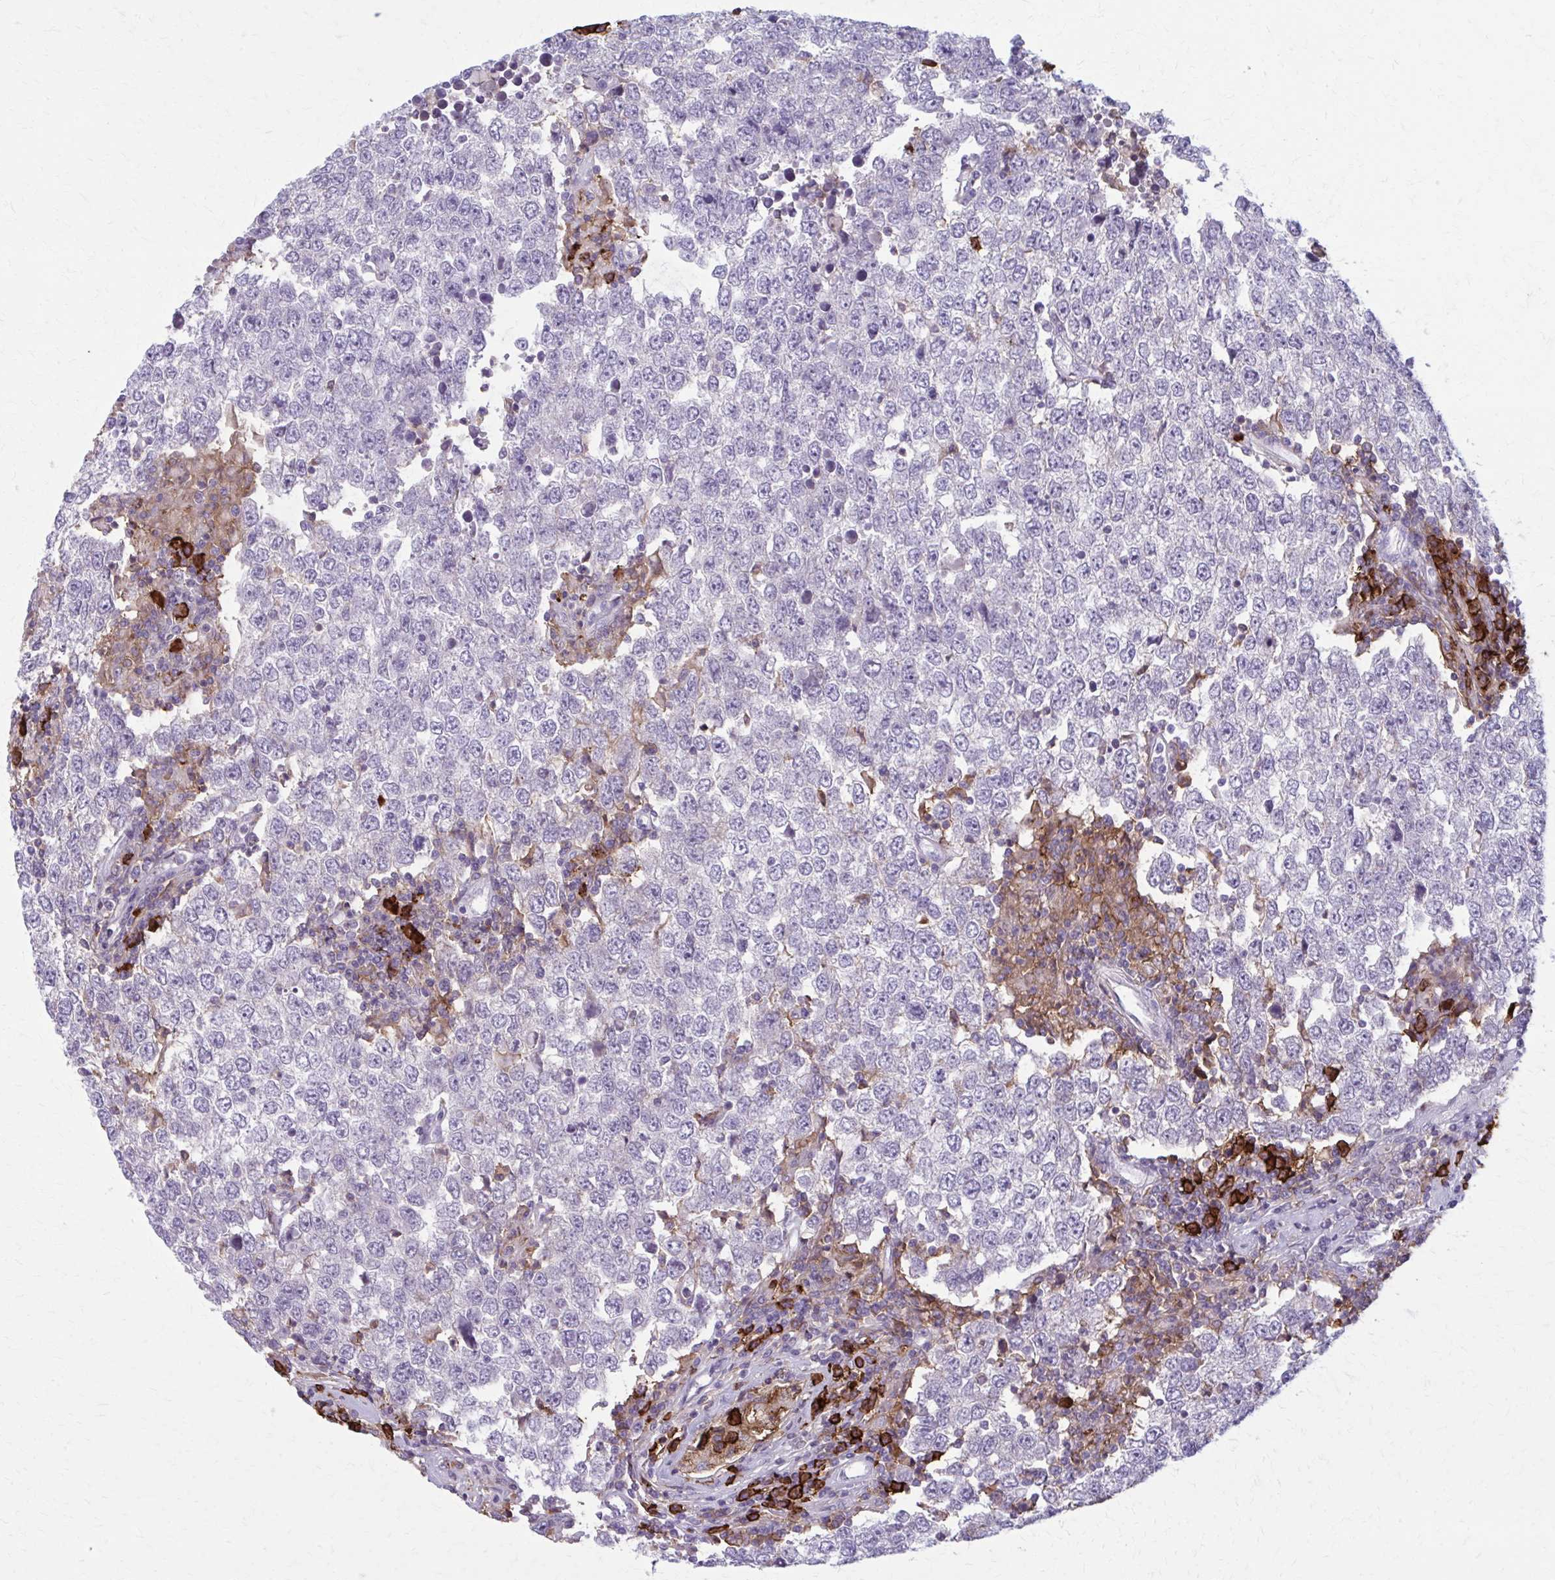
{"staining": {"intensity": "negative", "quantity": "none", "location": "none"}, "tissue": "testis cancer", "cell_type": "Tumor cells", "image_type": "cancer", "snomed": [{"axis": "morphology", "description": "Seminoma, NOS"}, {"axis": "morphology", "description": "Carcinoma, Embryonal, NOS"}, {"axis": "topography", "description": "Testis"}], "caption": "An immunohistochemistry (IHC) histopathology image of testis cancer (embryonal carcinoma) is shown. There is no staining in tumor cells of testis cancer (embryonal carcinoma).", "gene": "CD38", "patient": {"sex": "male", "age": 28}}